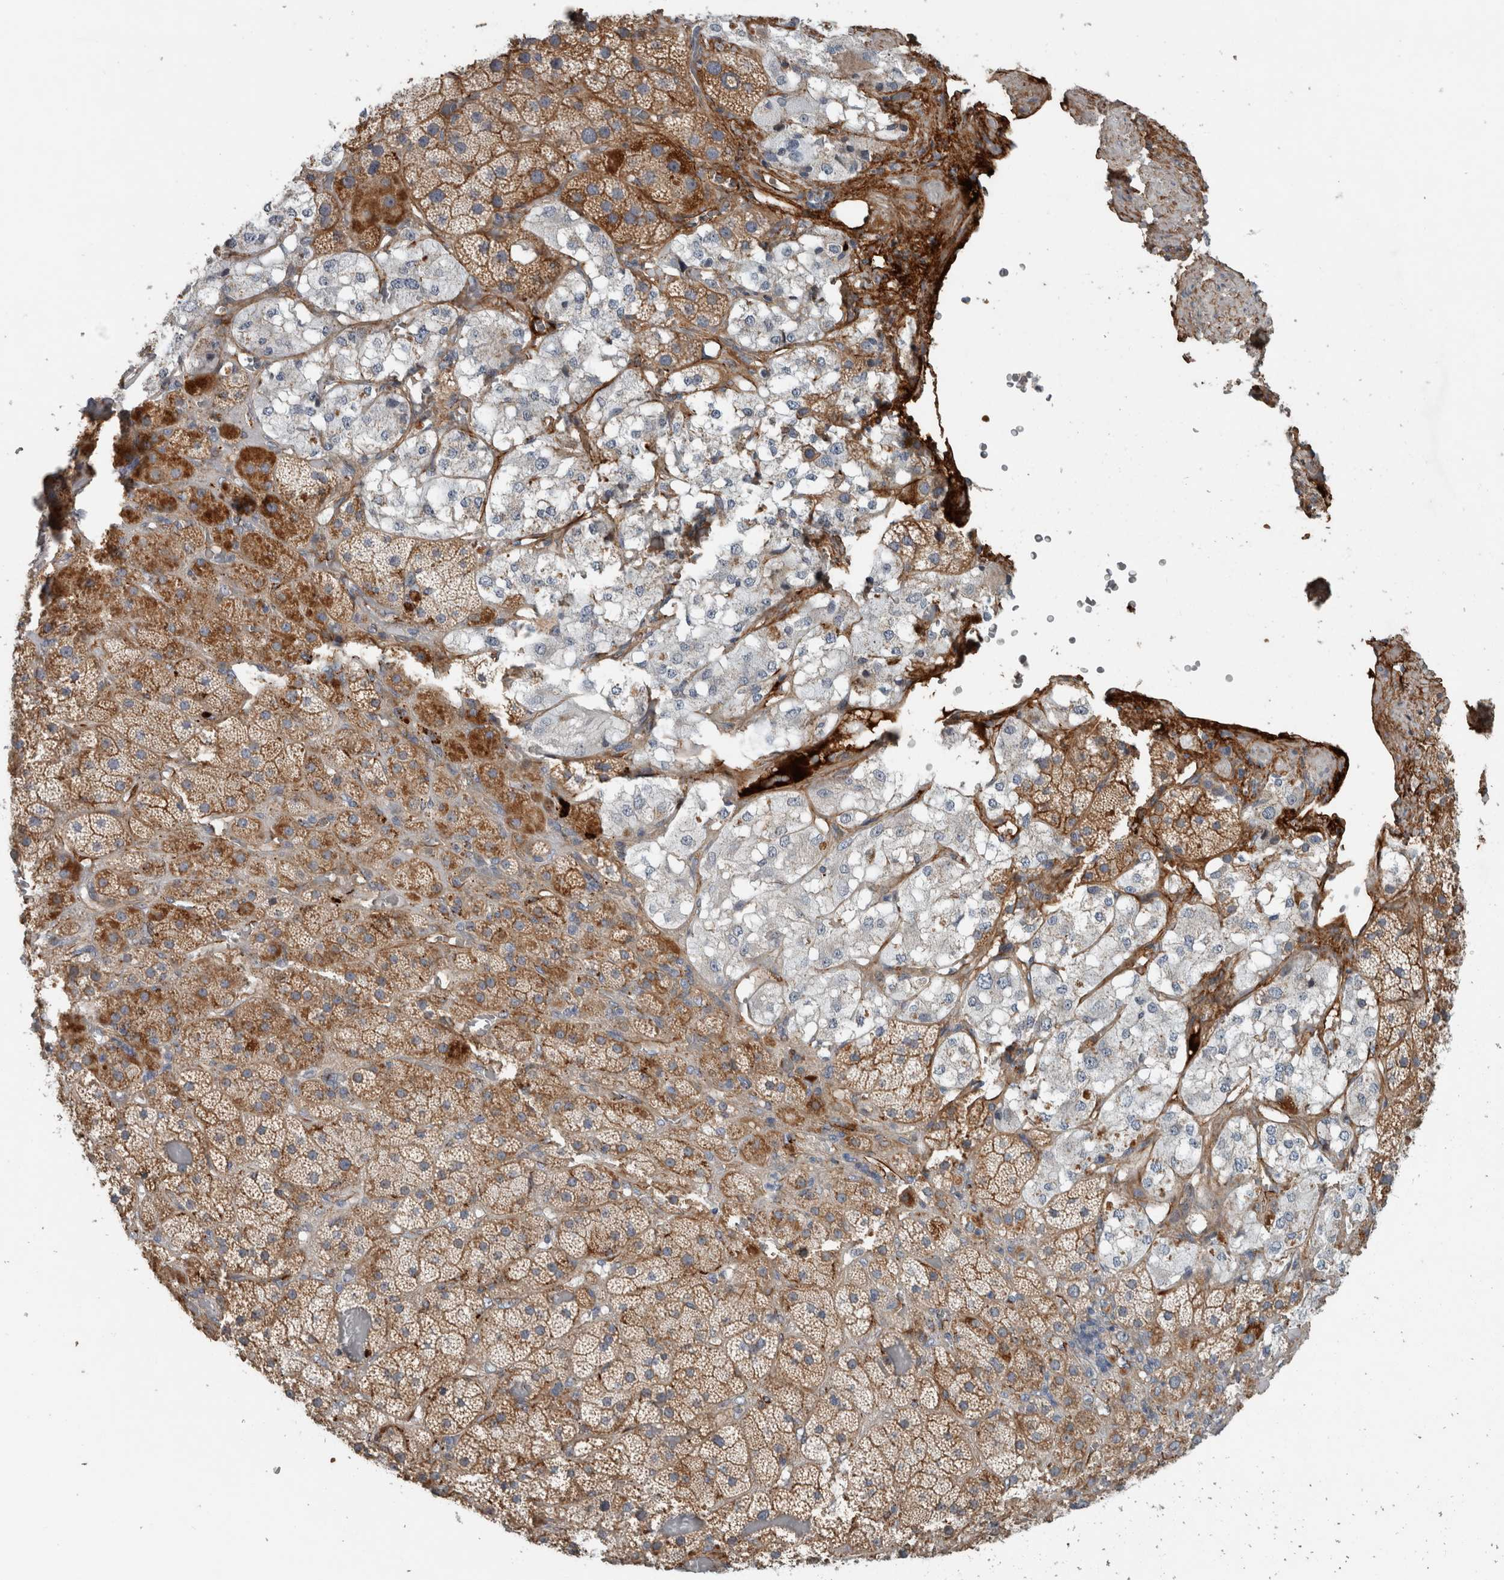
{"staining": {"intensity": "moderate", "quantity": ">75%", "location": "cytoplasmic/membranous"}, "tissue": "adrenal gland", "cell_type": "Glandular cells", "image_type": "normal", "snomed": [{"axis": "morphology", "description": "Normal tissue, NOS"}, {"axis": "topography", "description": "Adrenal gland"}], "caption": "Immunohistochemistry of unremarkable adrenal gland shows medium levels of moderate cytoplasmic/membranous staining in about >75% of glandular cells.", "gene": "FN1", "patient": {"sex": "male", "age": 57}}